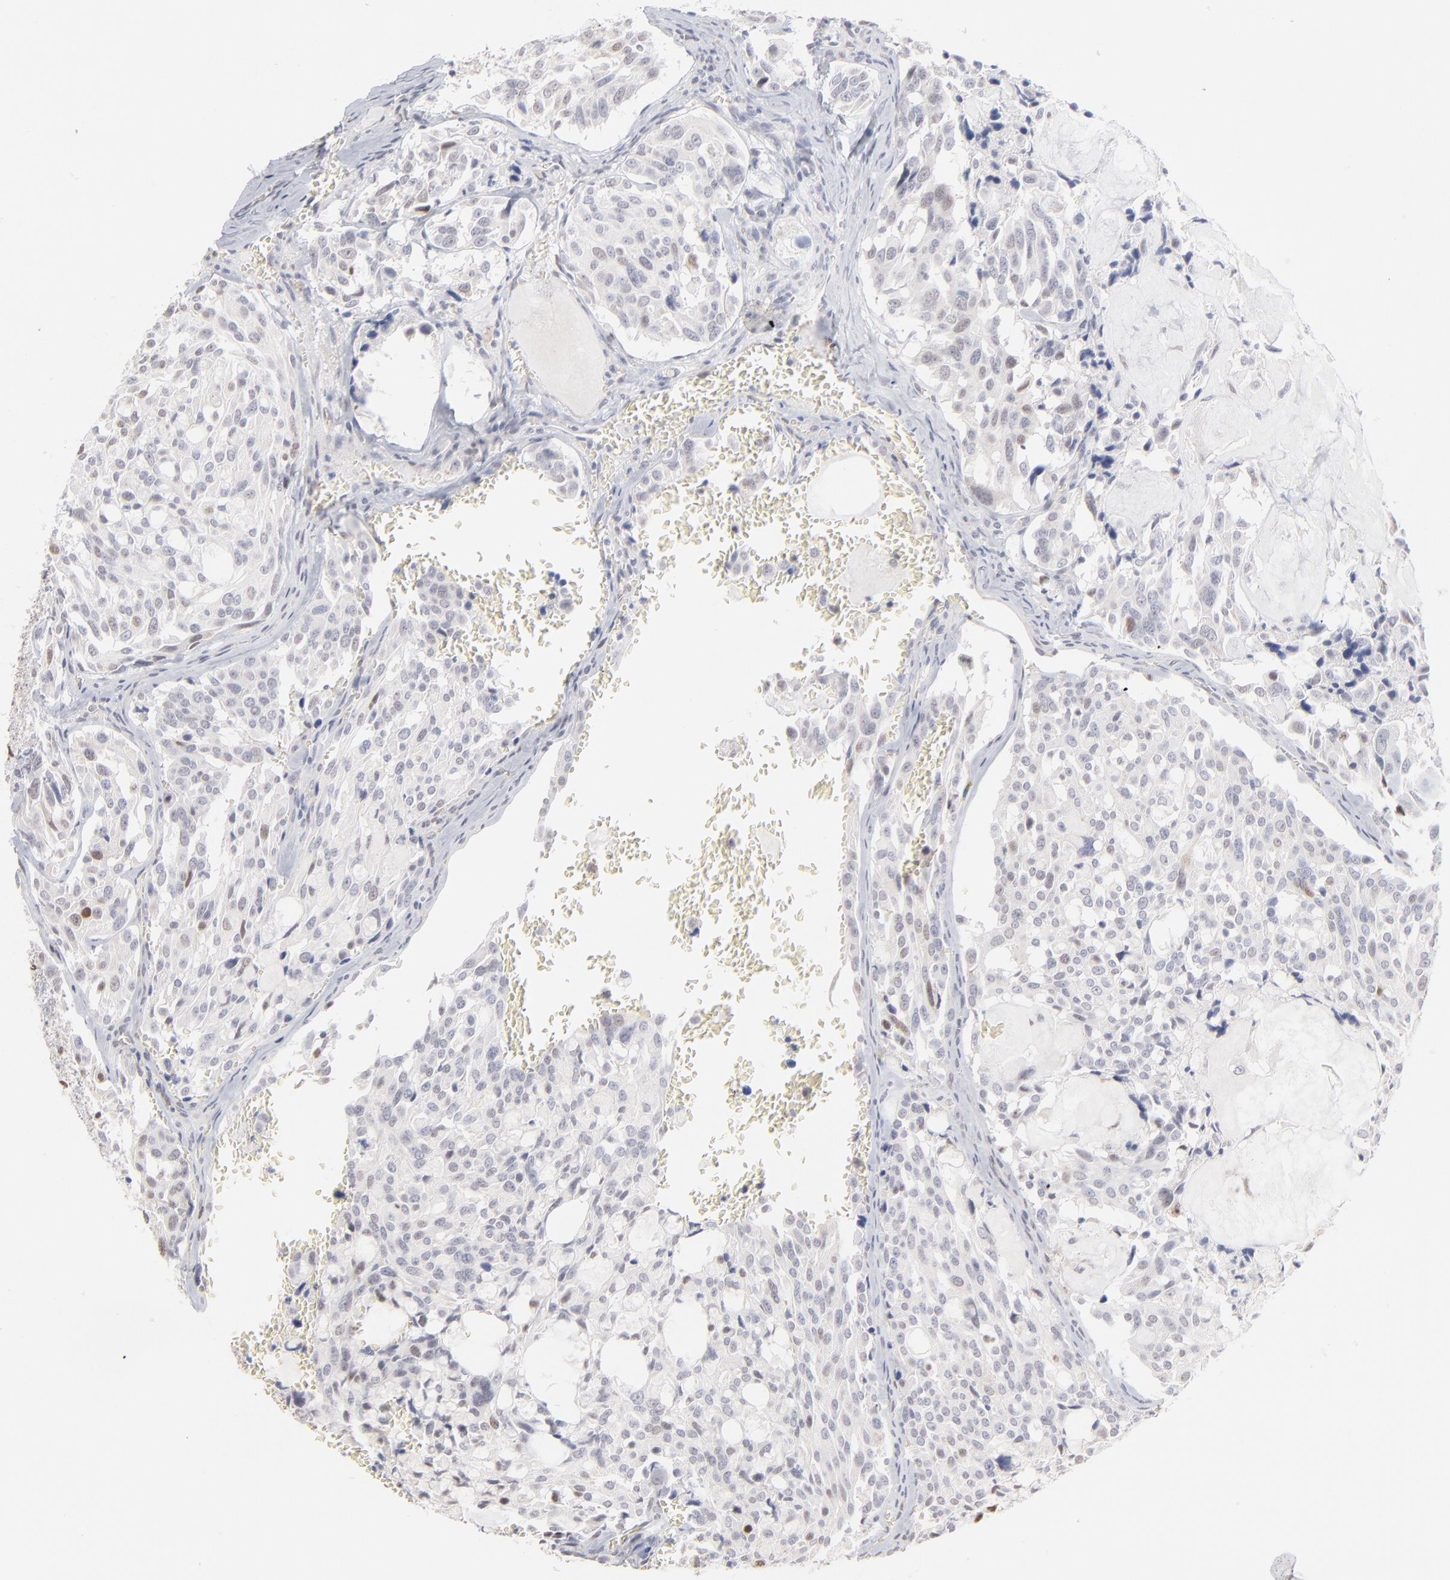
{"staining": {"intensity": "weak", "quantity": "<25%", "location": "nuclear"}, "tissue": "thyroid cancer", "cell_type": "Tumor cells", "image_type": "cancer", "snomed": [{"axis": "morphology", "description": "Carcinoma, NOS"}, {"axis": "morphology", "description": "Carcinoid, malignant, NOS"}, {"axis": "topography", "description": "Thyroid gland"}], "caption": "This image is of malignant carcinoid (thyroid) stained with IHC to label a protein in brown with the nuclei are counter-stained blue. There is no expression in tumor cells.", "gene": "RBM3", "patient": {"sex": "male", "age": 33}}